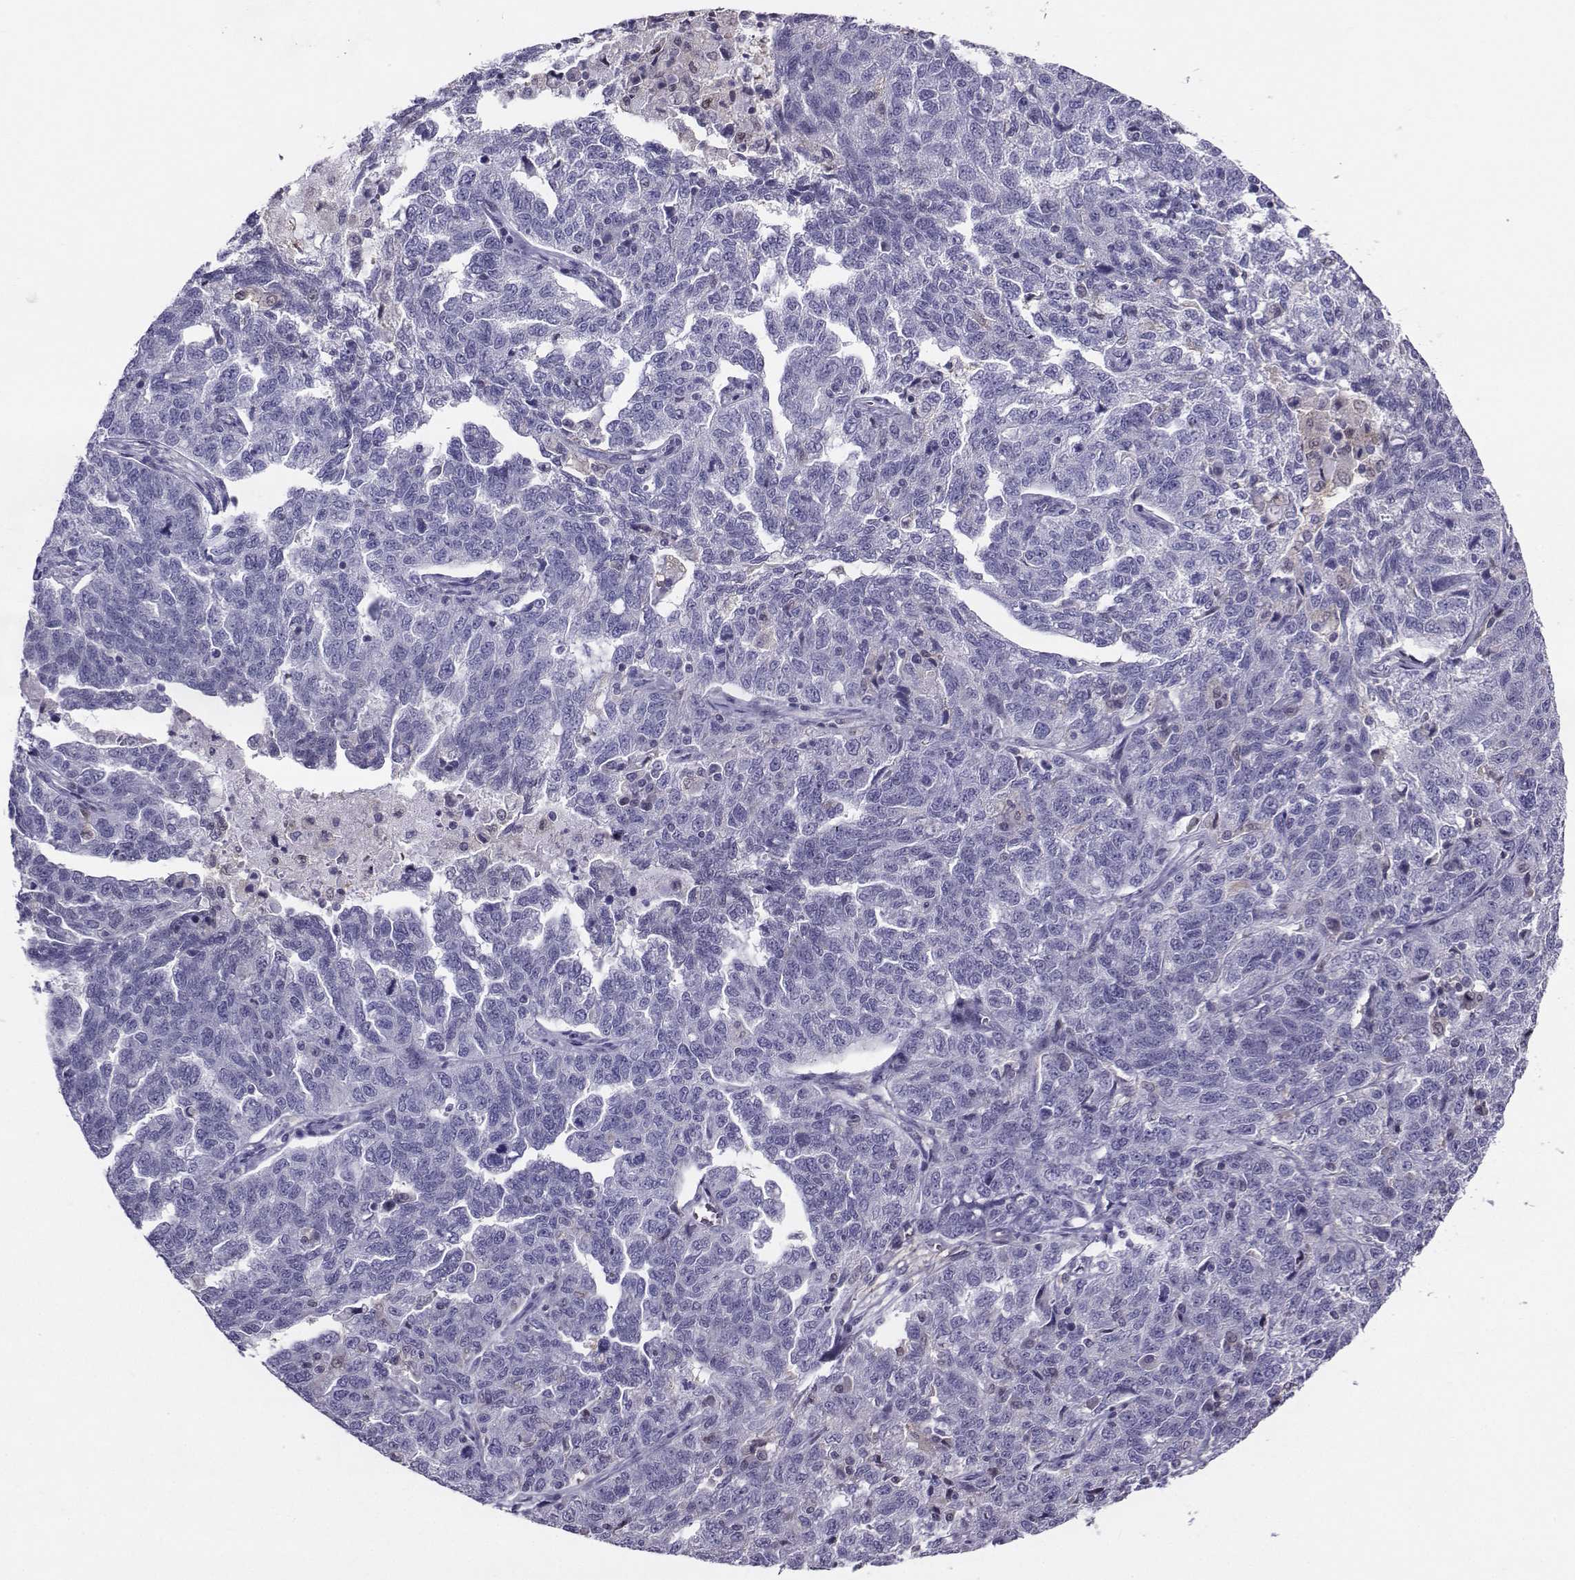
{"staining": {"intensity": "negative", "quantity": "none", "location": "none"}, "tissue": "ovarian cancer", "cell_type": "Tumor cells", "image_type": "cancer", "snomed": [{"axis": "morphology", "description": "Cystadenocarcinoma, serous, NOS"}, {"axis": "topography", "description": "Ovary"}], "caption": "Ovarian cancer (serous cystadenocarcinoma) was stained to show a protein in brown. There is no significant expression in tumor cells.", "gene": "PGK1", "patient": {"sex": "female", "age": 71}}